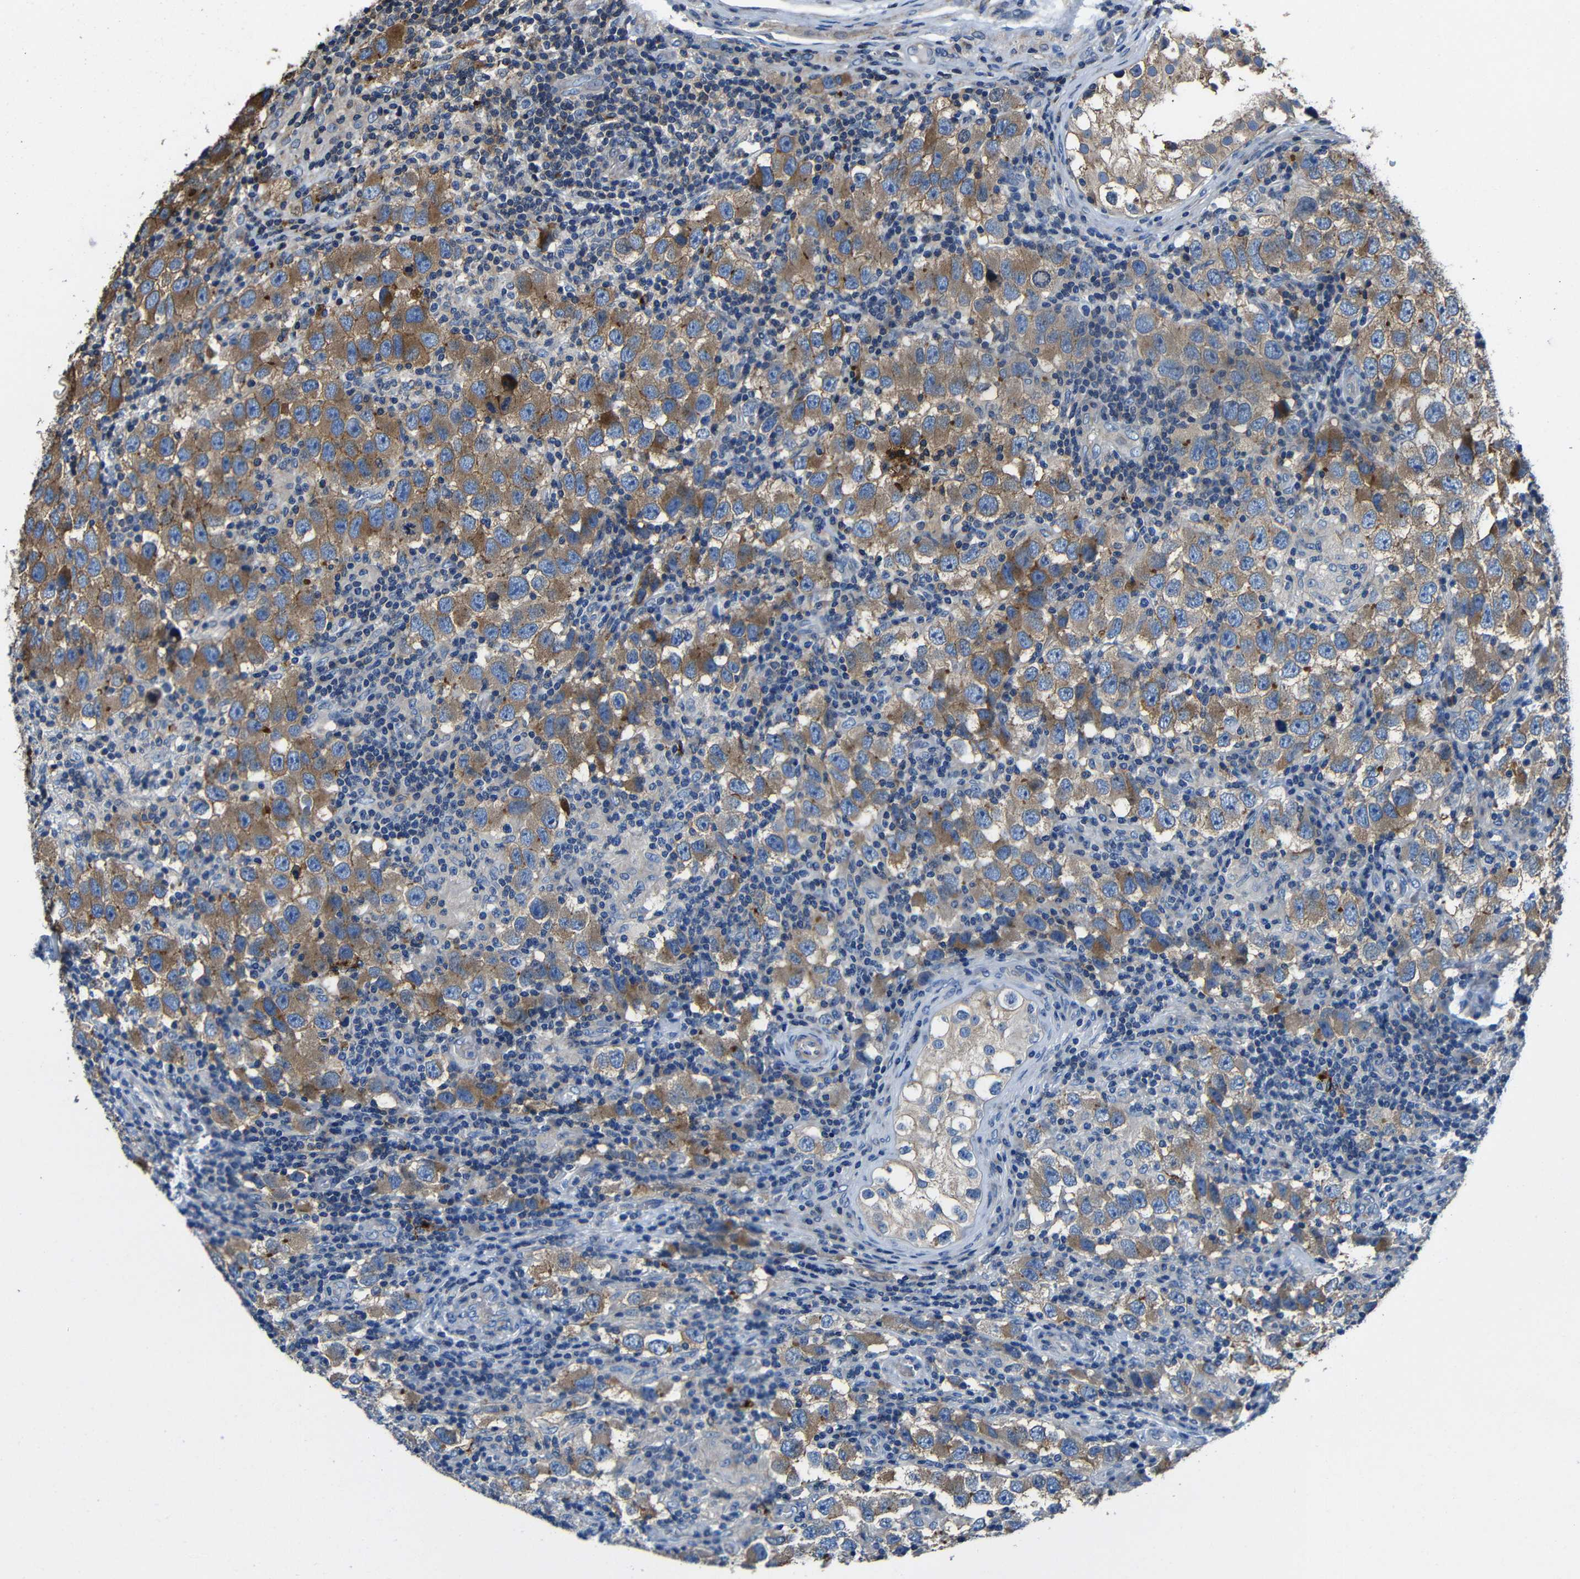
{"staining": {"intensity": "moderate", "quantity": ">75%", "location": "cytoplasmic/membranous"}, "tissue": "testis cancer", "cell_type": "Tumor cells", "image_type": "cancer", "snomed": [{"axis": "morphology", "description": "Carcinoma, Embryonal, NOS"}, {"axis": "topography", "description": "Testis"}], "caption": "This image exhibits testis embryonal carcinoma stained with immunohistochemistry to label a protein in brown. The cytoplasmic/membranous of tumor cells show moderate positivity for the protein. Nuclei are counter-stained blue.", "gene": "GDI1", "patient": {"sex": "male", "age": 21}}